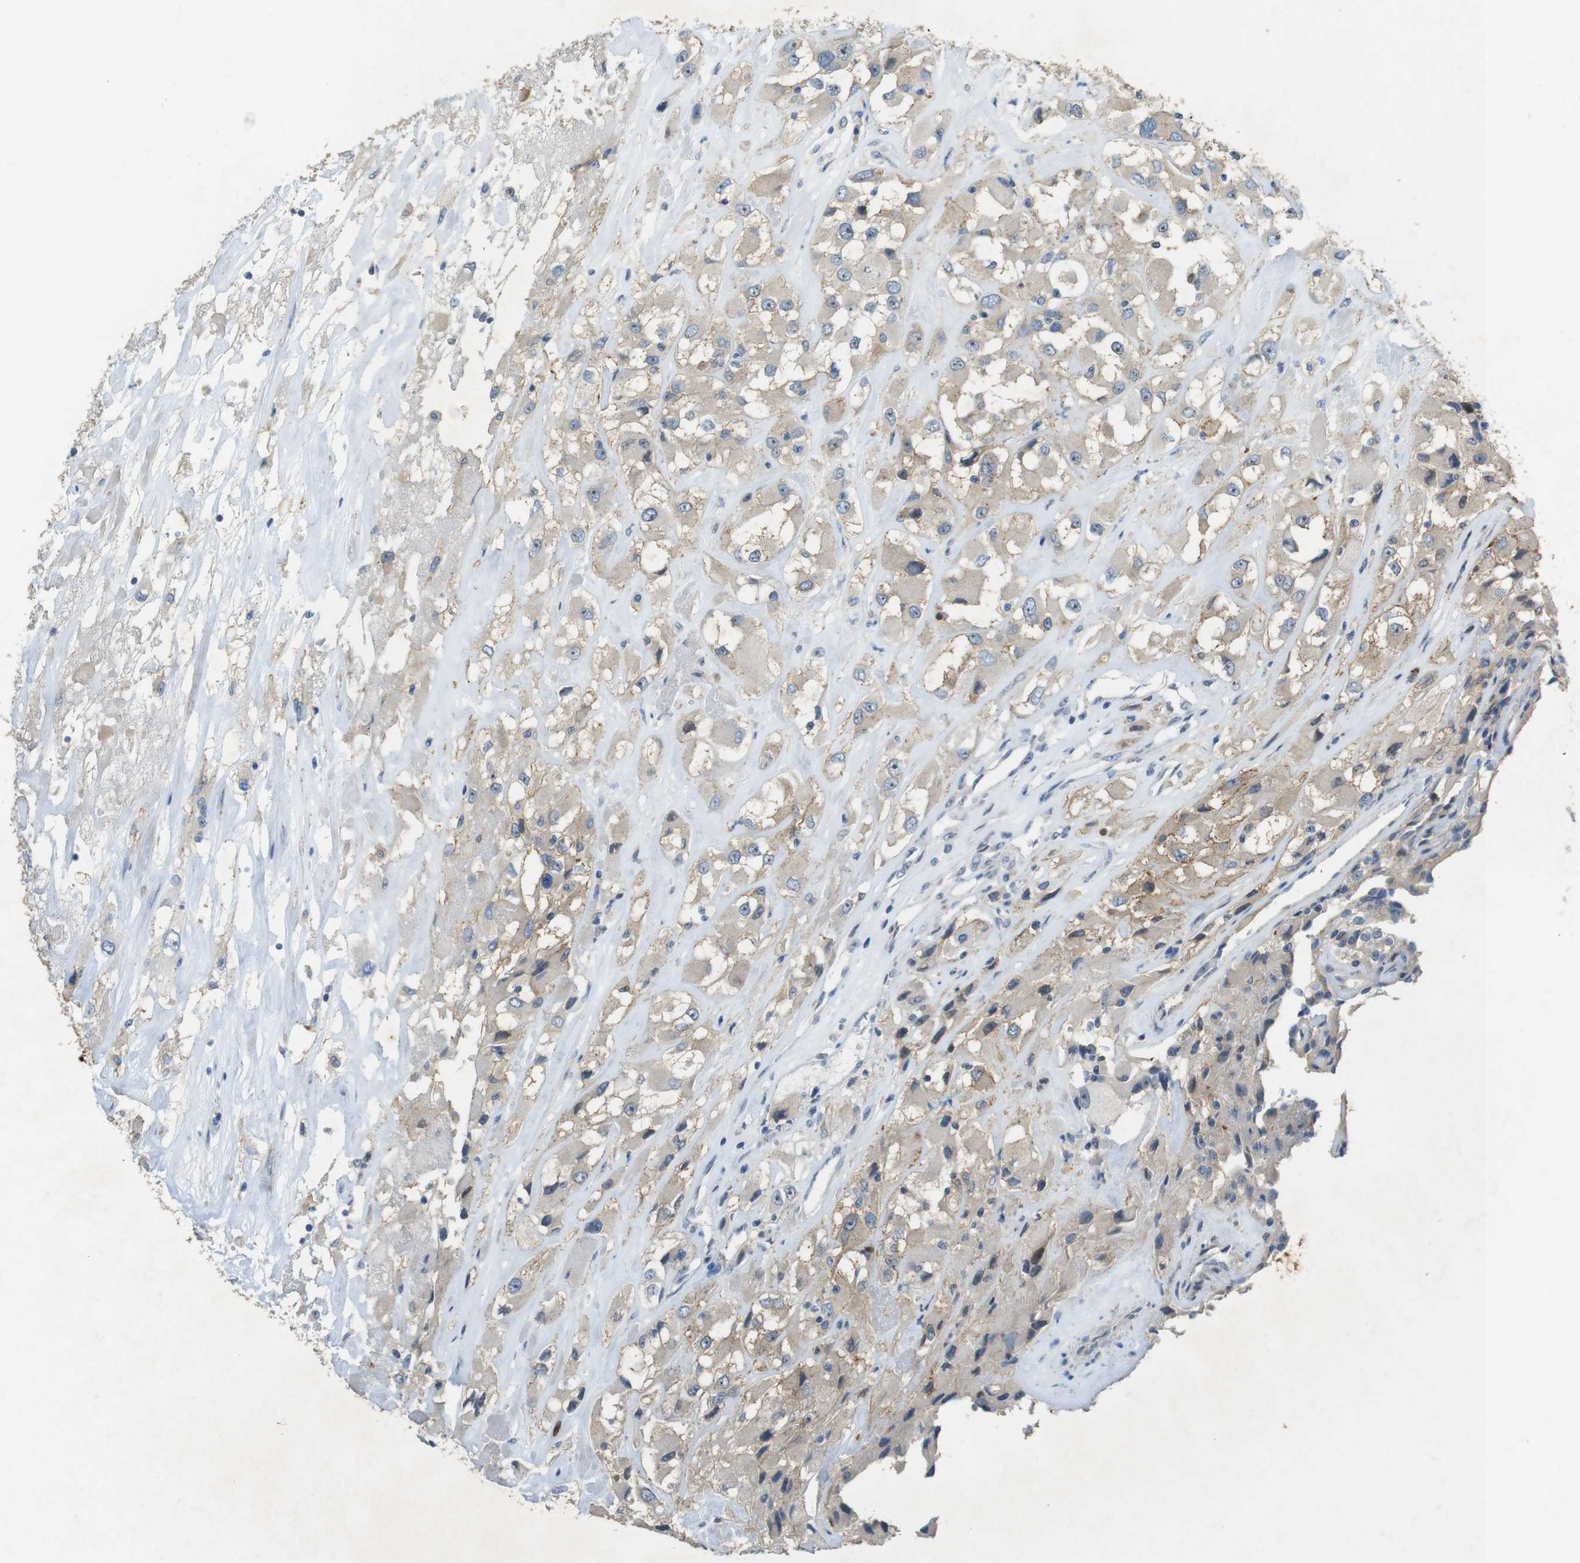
{"staining": {"intensity": "weak", "quantity": "<25%", "location": "cytoplasmic/membranous"}, "tissue": "renal cancer", "cell_type": "Tumor cells", "image_type": "cancer", "snomed": [{"axis": "morphology", "description": "Adenocarcinoma, NOS"}, {"axis": "topography", "description": "Kidney"}], "caption": "Renal cancer stained for a protein using IHC reveals no positivity tumor cells.", "gene": "TJP3", "patient": {"sex": "female", "age": 52}}